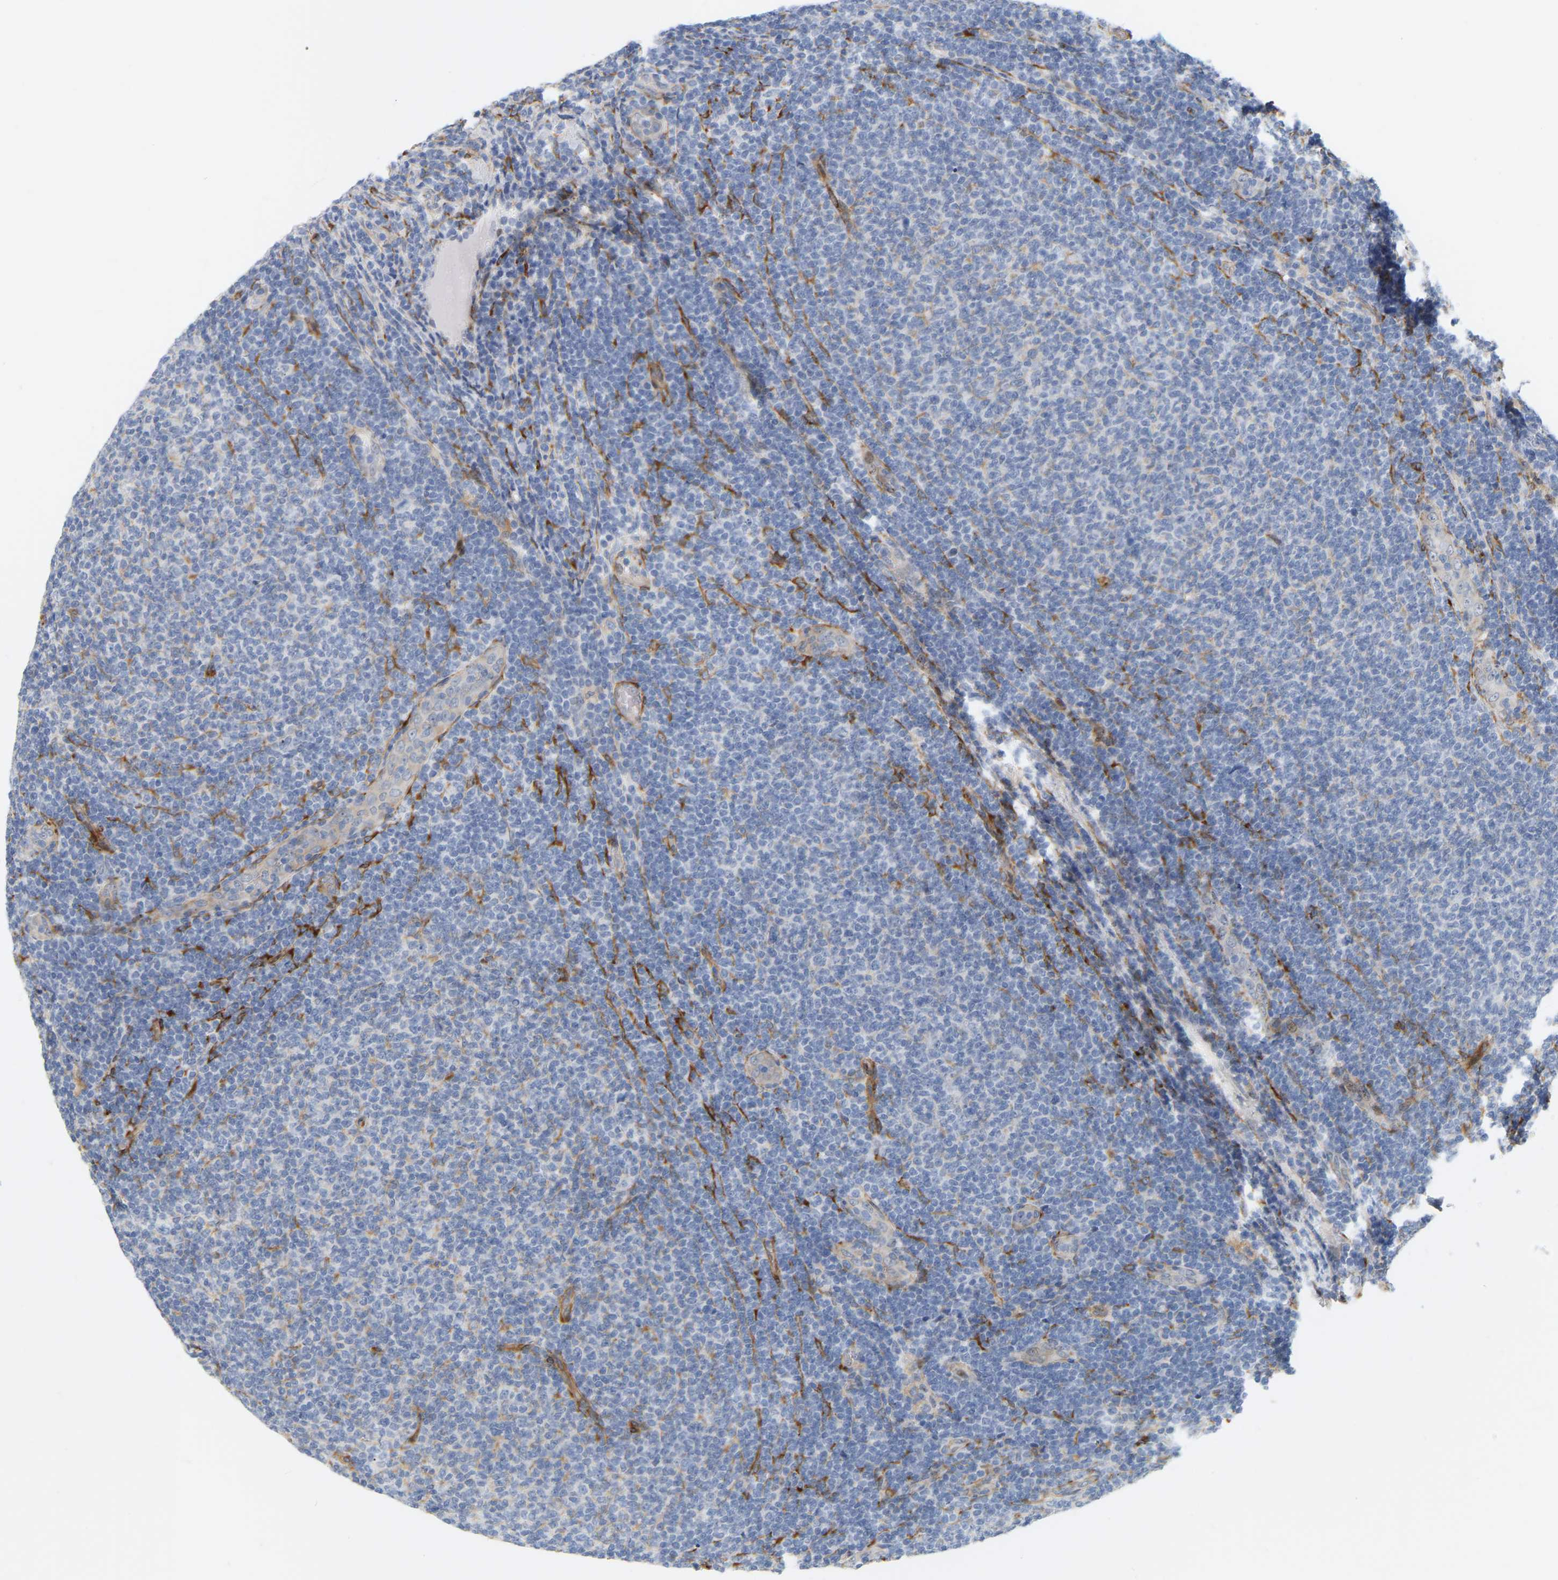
{"staining": {"intensity": "negative", "quantity": "none", "location": "none"}, "tissue": "lymphoma", "cell_type": "Tumor cells", "image_type": "cancer", "snomed": [{"axis": "morphology", "description": "Malignant lymphoma, non-Hodgkin's type, Low grade"}, {"axis": "topography", "description": "Lymph node"}], "caption": "Micrograph shows no protein positivity in tumor cells of low-grade malignant lymphoma, non-Hodgkin's type tissue.", "gene": "RAPH1", "patient": {"sex": "male", "age": 66}}